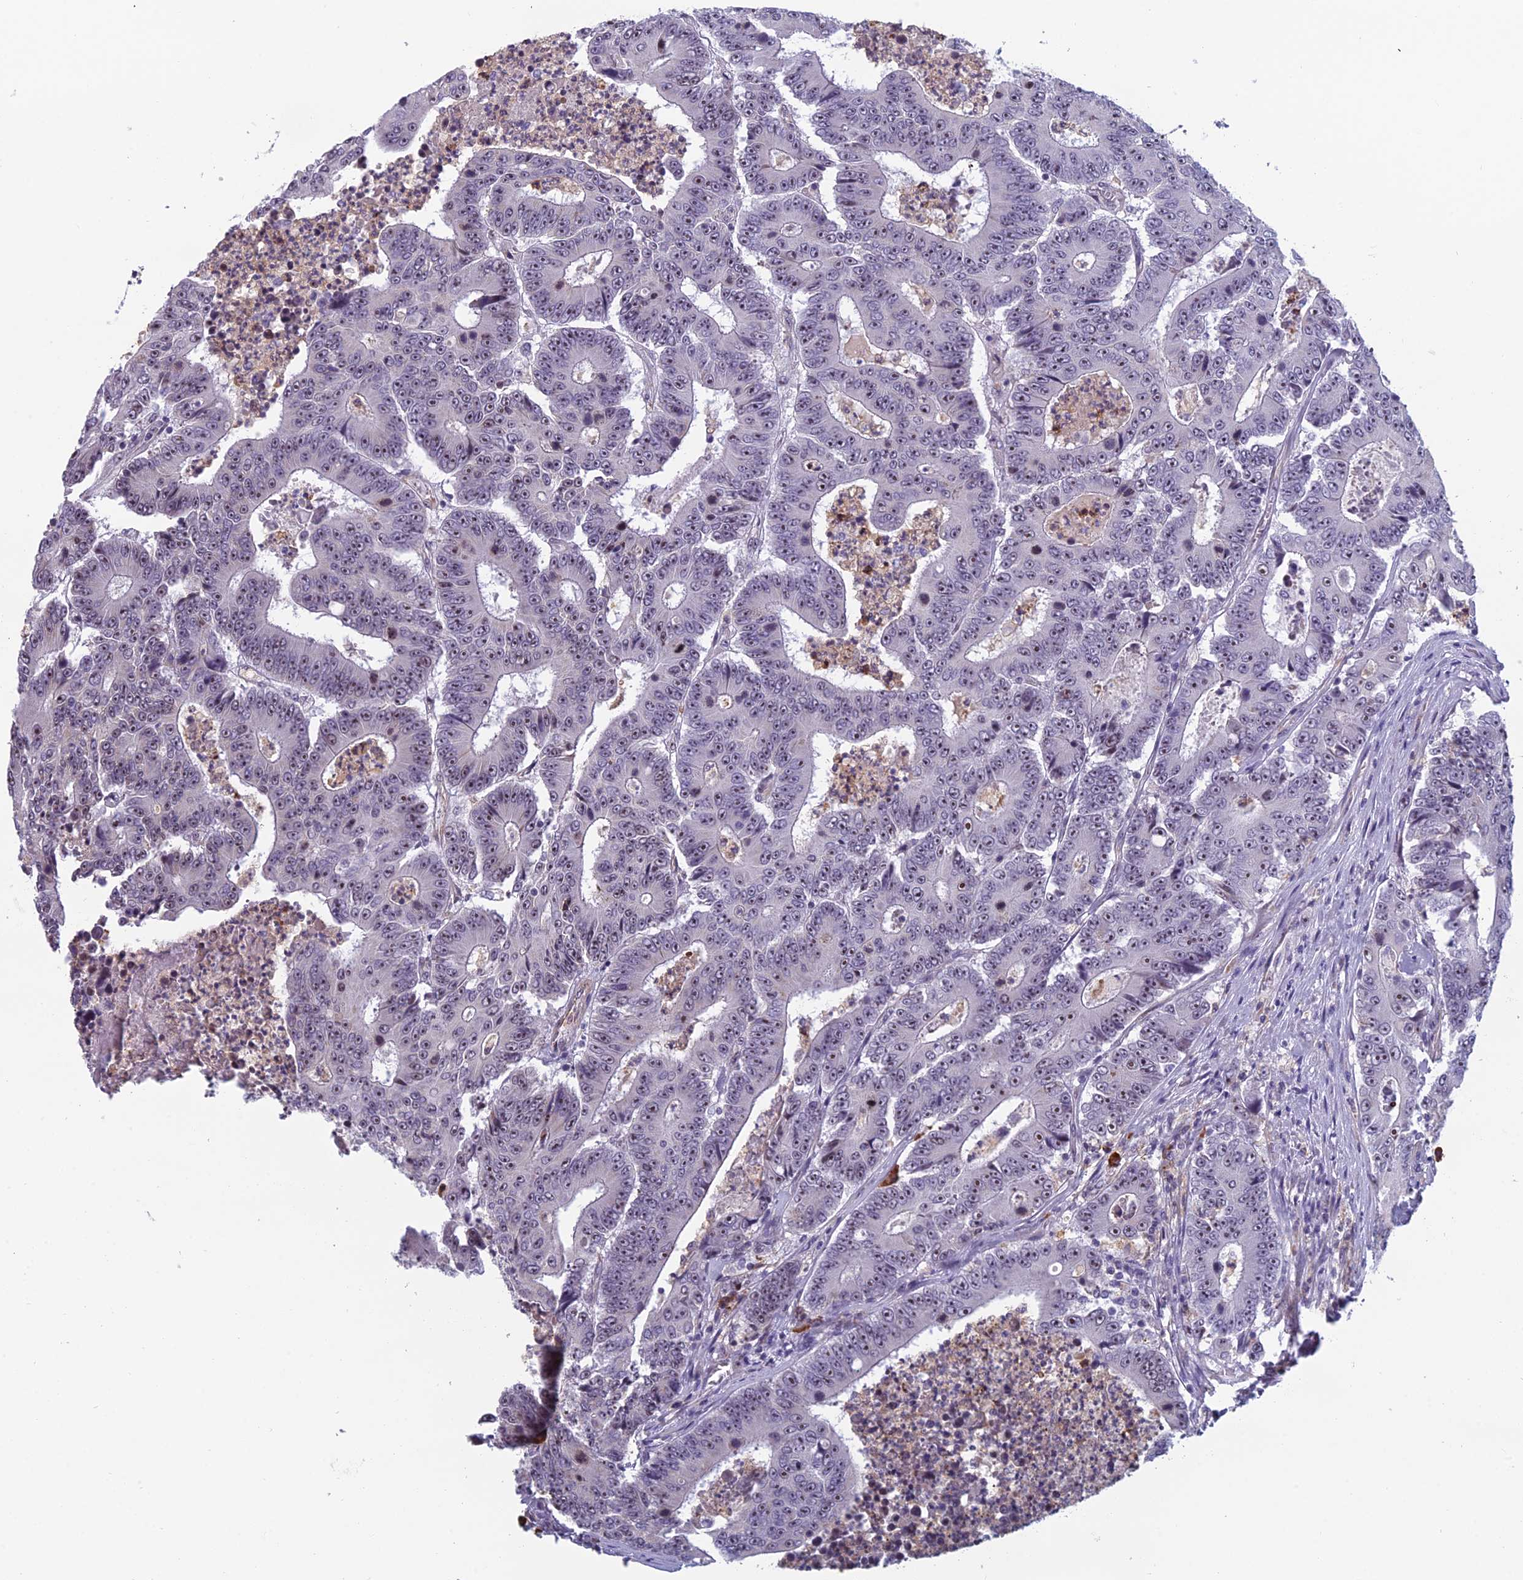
{"staining": {"intensity": "moderate", "quantity": ">75%", "location": "nuclear"}, "tissue": "colorectal cancer", "cell_type": "Tumor cells", "image_type": "cancer", "snomed": [{"axis": "morphology", "description": "Adenocarcinoma, NOS"}, {"axis": "topography", "description": "Colon"}], "caption": "Immunohistochemical staining of colorectal cancer exhibits medium levels of moderate nuclear protein expression in about >75% of tumor cells.", "gene": "NOC2L", "patient": {"sex": "male", "age": 83}}